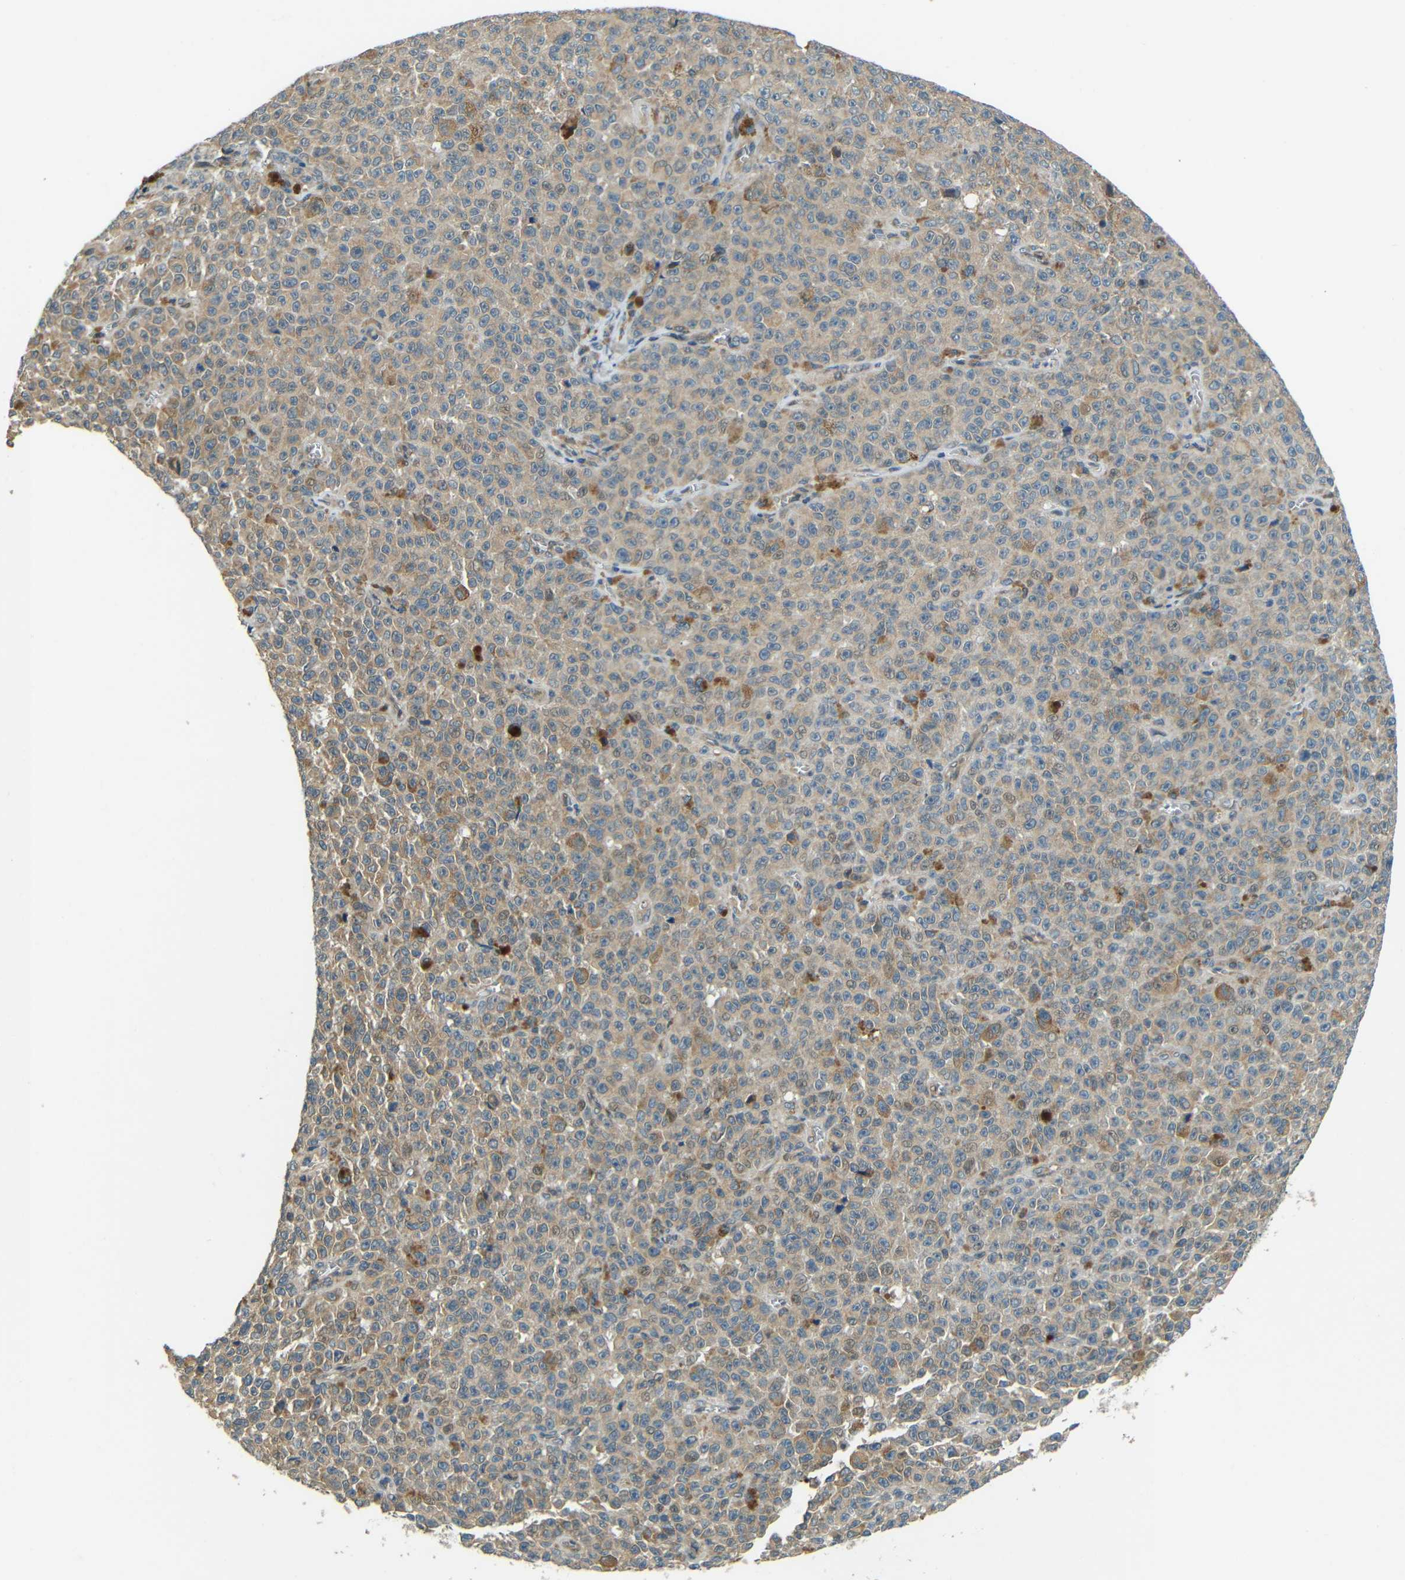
{"staining": {"intensity": "weak", "quantity": "25%-75%", "location": "cytoplasmic/membranous"}, "tissue": "melanoma", "cell_type": "Tumor cells", "image_type": "cancer", "snomed": [{"axis": "morphology", "description": "Malignant melanoma, NOS"}, {"axis": "topography", "description": "Skin"}], "caption": "Malignant melanoma stained with a protein marker displays weak staining in tumor cells.", "gene": "FNDC3A", "patient": {"sex": "female", "age": 82}}